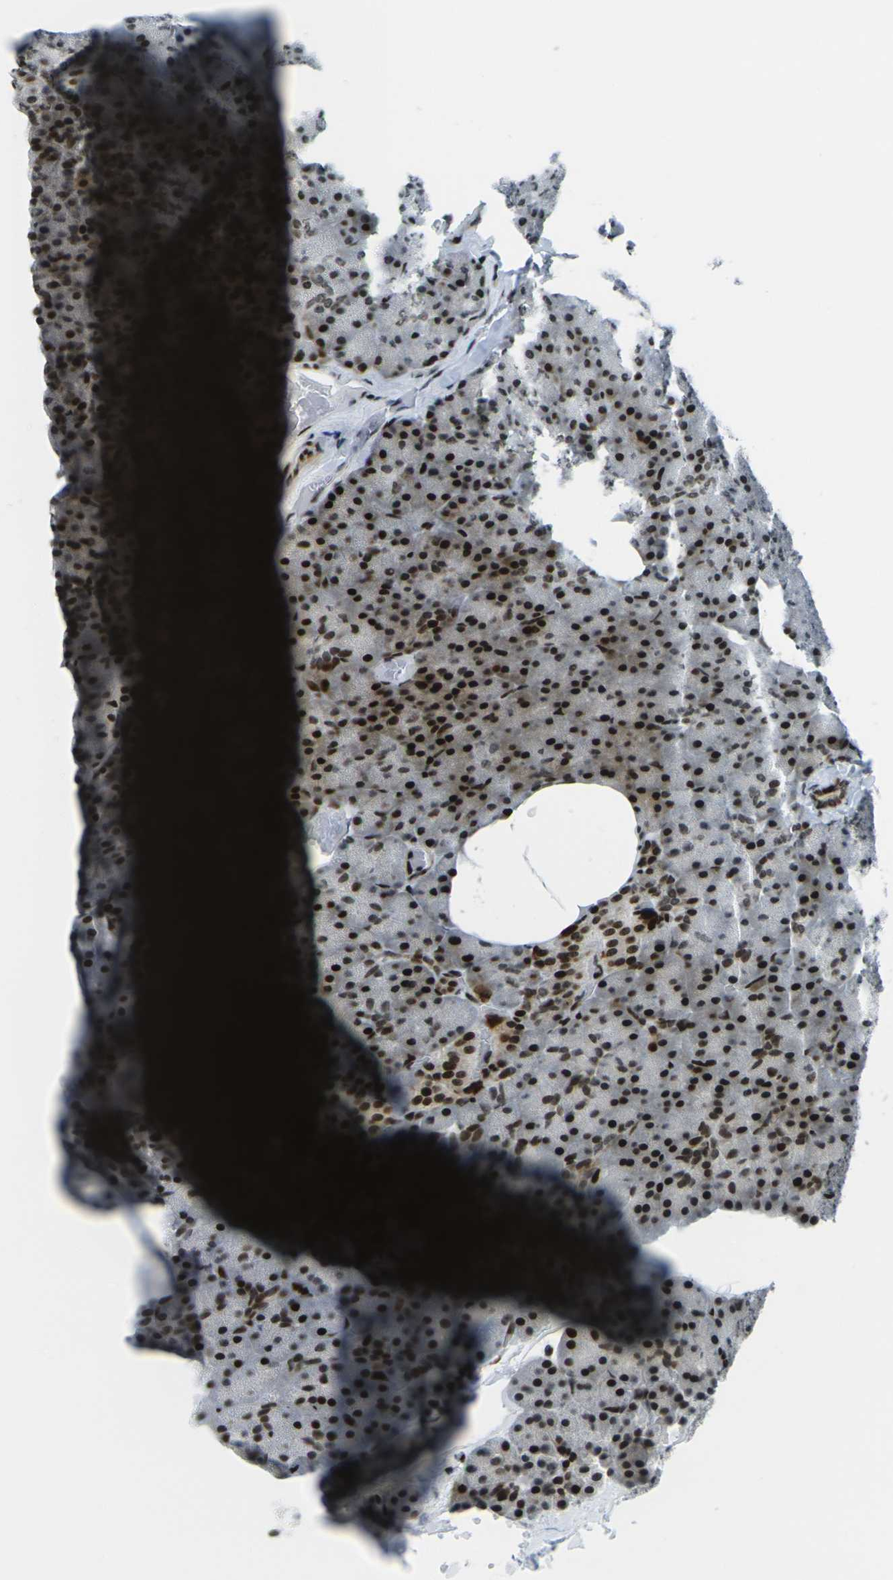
{"staining": {"intensity": "moderate", "quantity": ">75%", "location": "nuclear"}, "tissue": "pancreas", "cell_type": "Exocrine glandular cells", "image_type": "normal", "snomed": [{"axis": "morphology", "description": "Normal tissue, NOS"}, {"axis": "topography", "description": "Pancreas"}], "caption": "Pancreas stained with immunohistochemistry (IHC) displays moderate nuclear expression in about >75% of exocrine glandular cells. (DAB IHC with brightfield microscopy, high magnification).", "gene": "H3", "patient": {"sex": "female", "age": 35}}